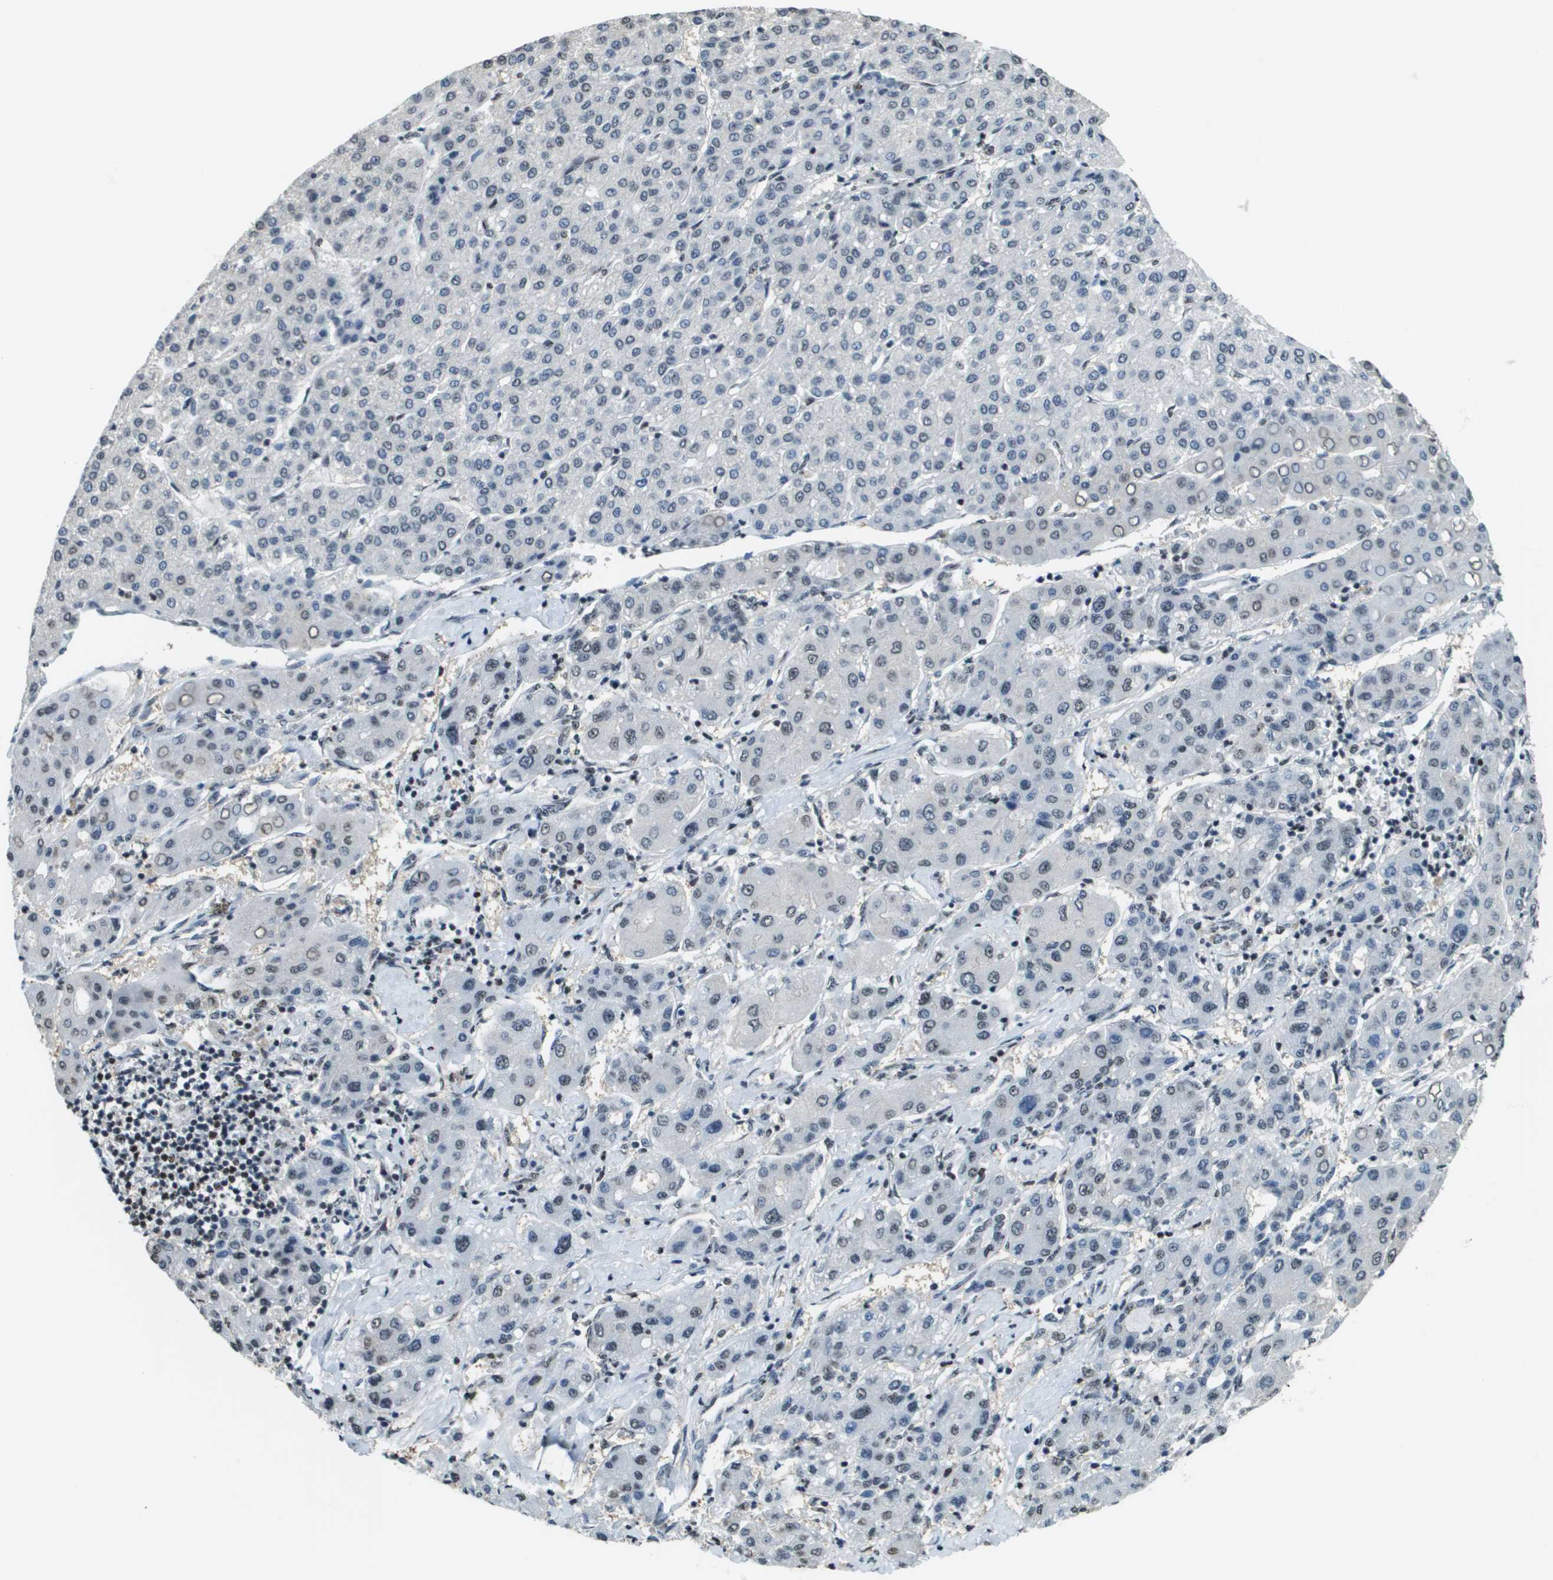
{"staining": {"intensity": "weak", "quantity": "<25%", "location": "nuclear"}, "tissue": "liver cancer", "cell_type": "Tumor cells", "image_type": "cancer", "snomed": [{"axis": "morphology", "description": "Carcinoma, Hepatocellular, NOS"}, {"axis": "topography", "description": "Liver"}], "caption": "There is no significant staining in tumor cells of hepatocellular carcinoma (liver).", "gene": "SP100", "patient": {"sex": "male", "age": 65}}